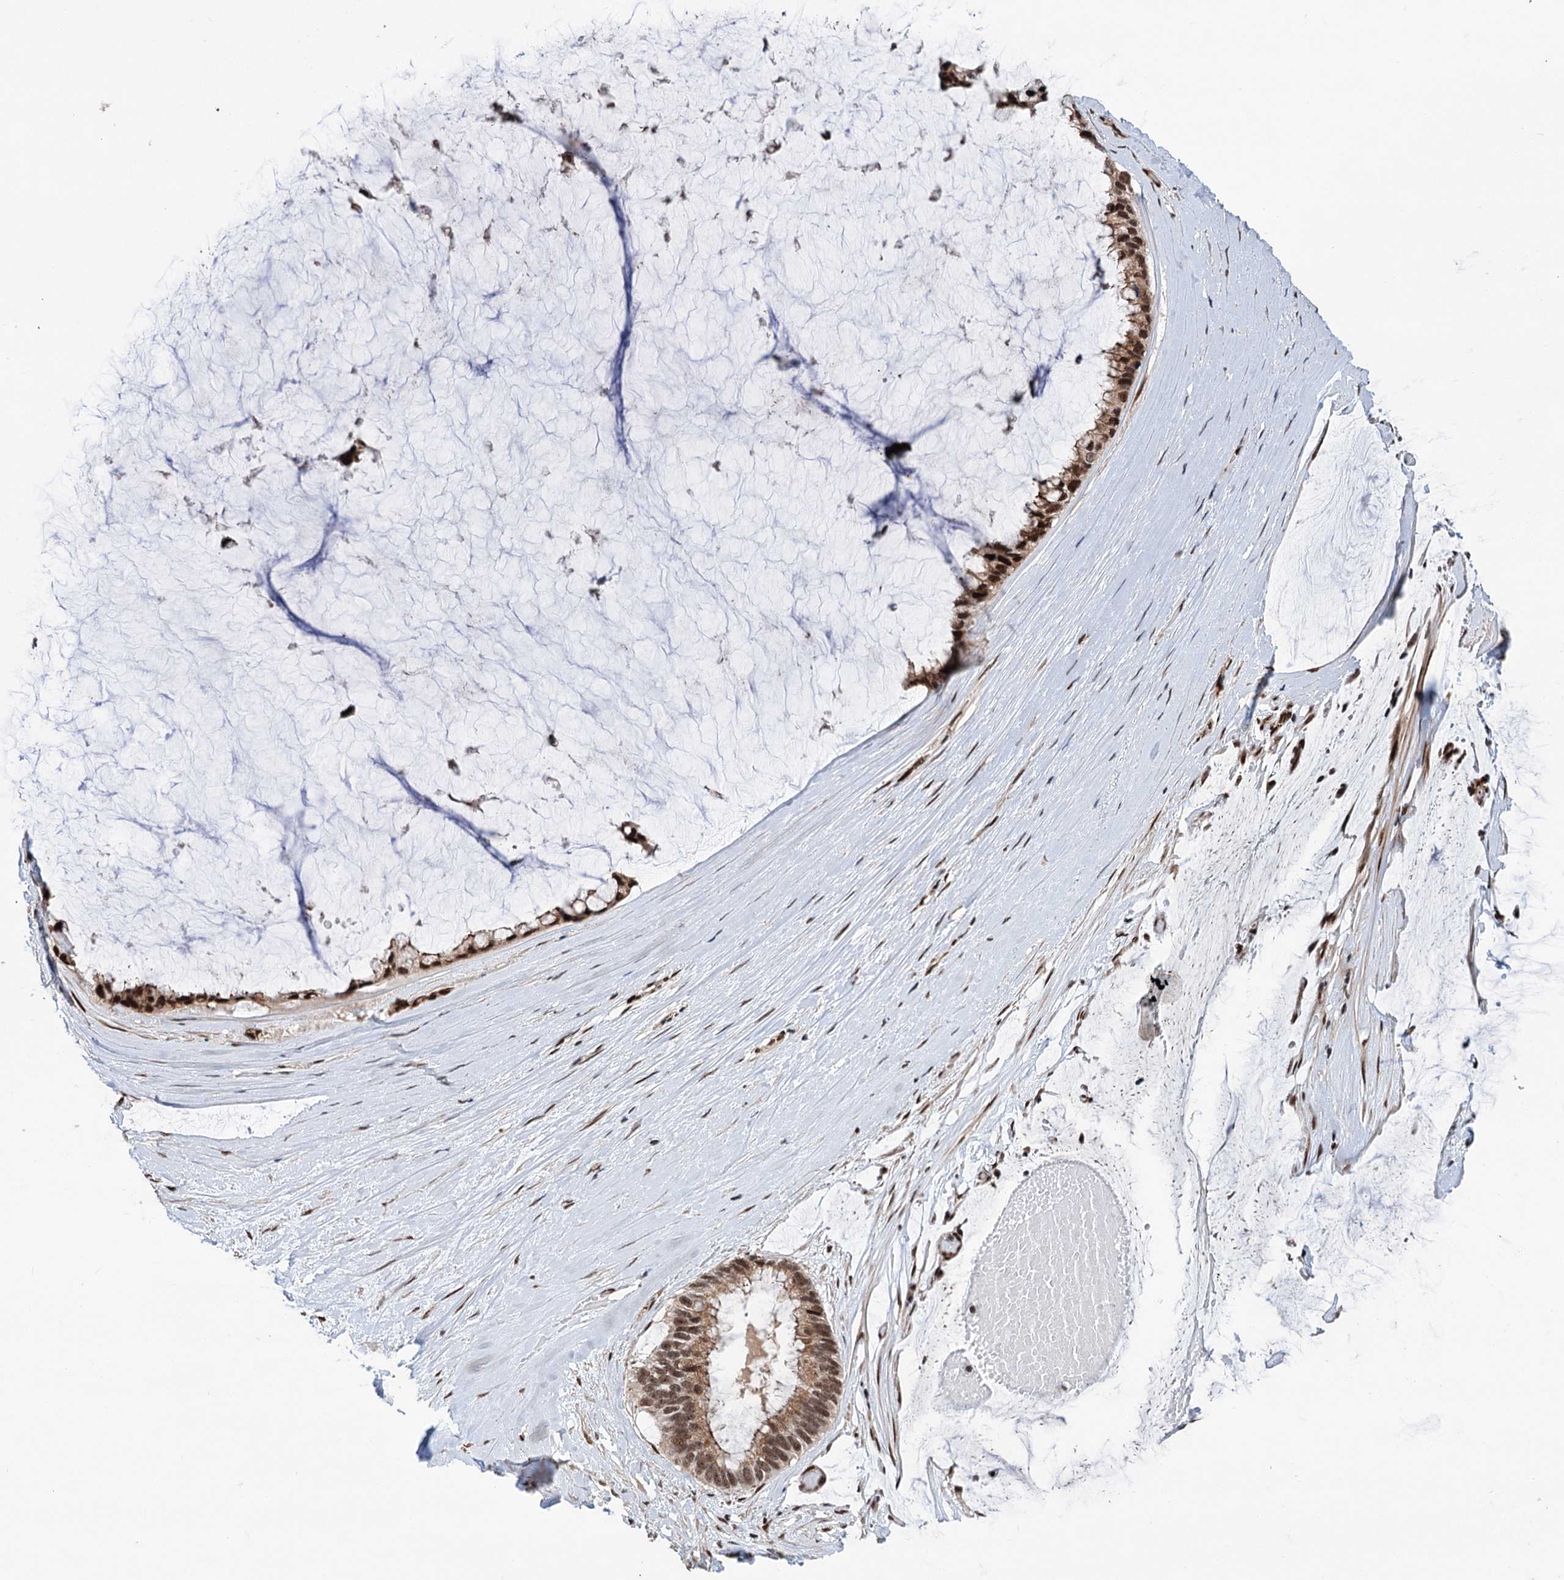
{"staining": {"intensity": "strong", "quantity": ">75%", "location": "nuclear"}, "tissue": "ovarian cancer", "cell_type": "Tumor cells", "image_type": "cancer", "snomed": [{"axis": "morphology", "description": "Cystadenocarcinoma, mucinous, NOS"}, {"axis": "topography", "description": "Ovary"}], "caption": "Immunohistochemical staining of human ovarian cancer (mucinous cystadenocarcinoma) reveals high levels of strong nuclear protein staining in approximately >75% of tumor cells.", "gene": "MAML1", "patient": {"sex": "female", "age": 39}}